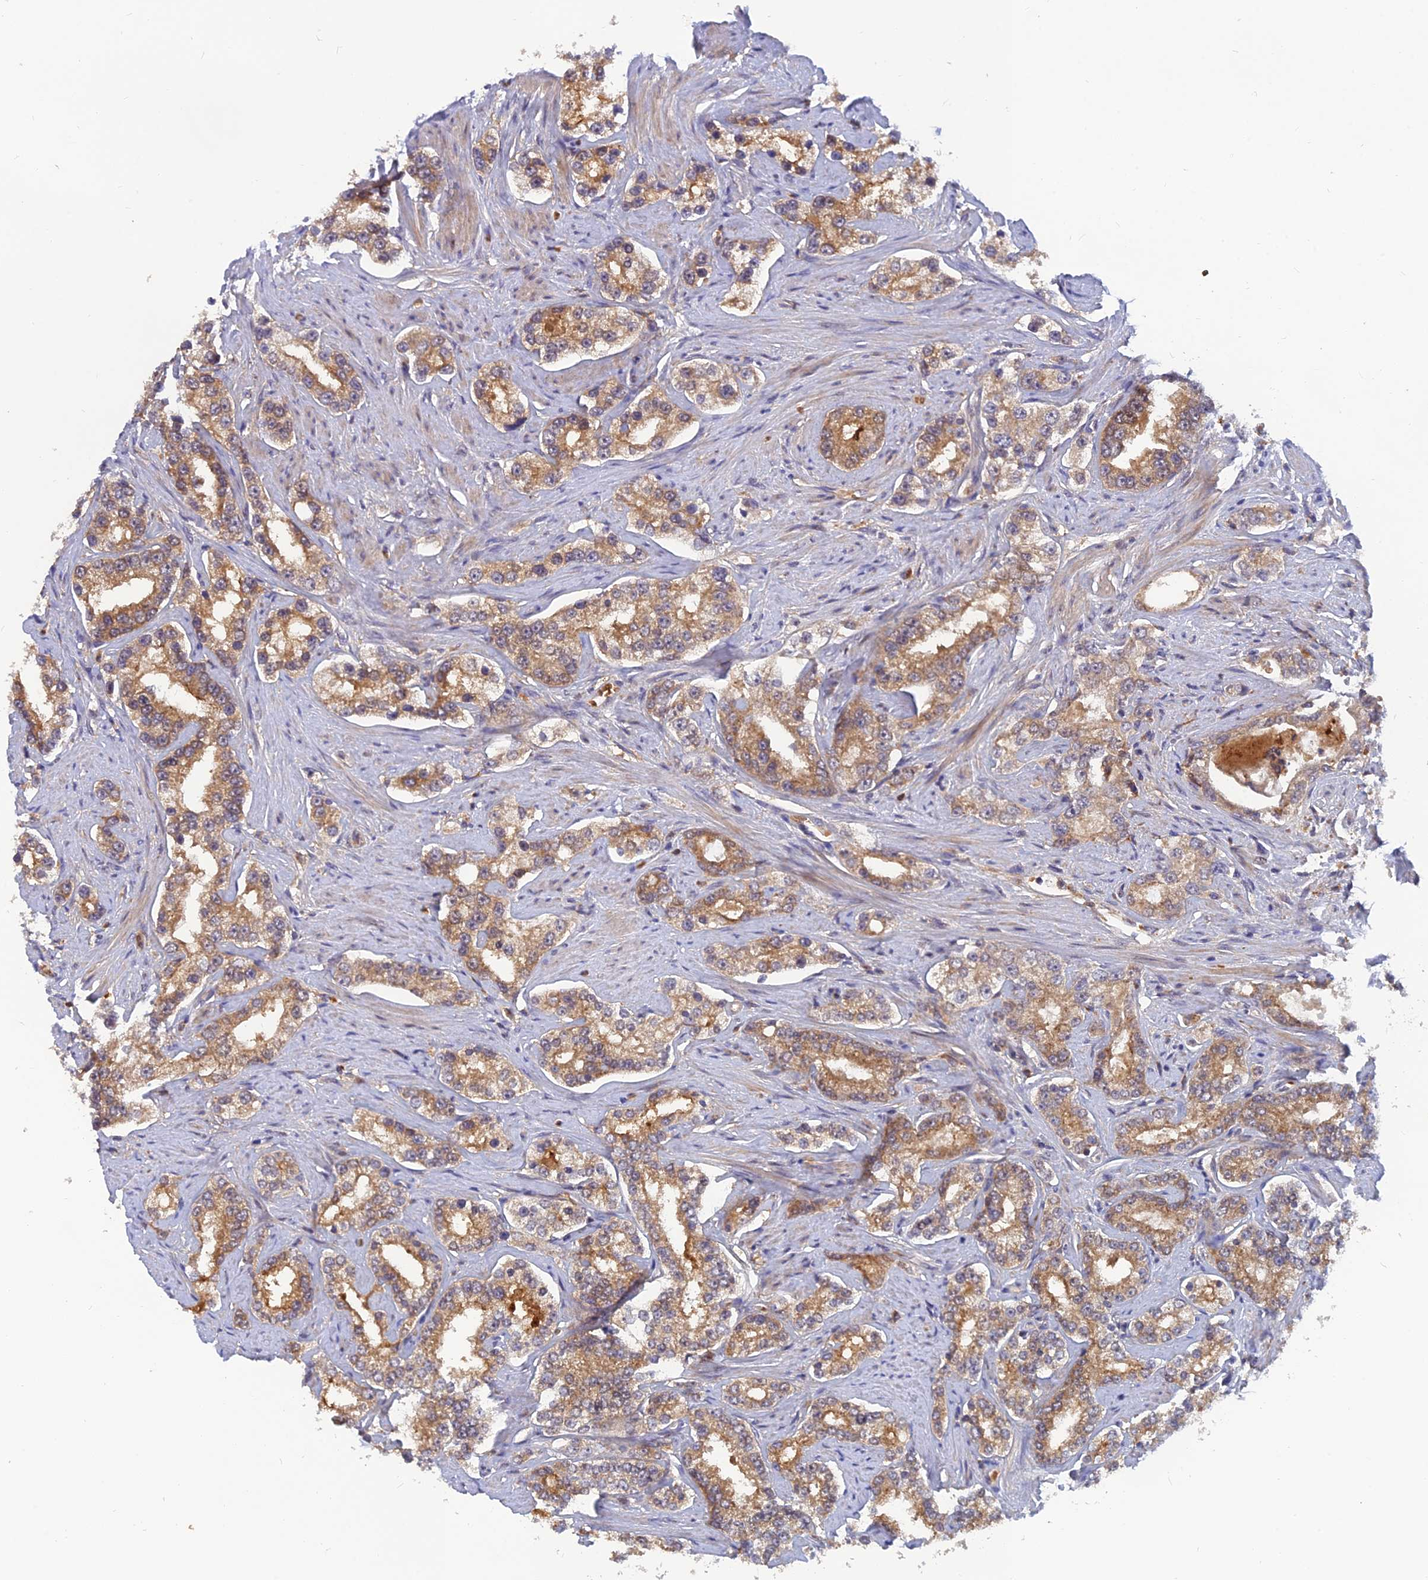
{"staining": {"intensity": "moderate", "quantity": ">75%", "location": "cytoplasmic/membranous"}, "tissue": "prostate cancer", "cell_type": "Tumor cells", "image_type": "cancer", "snomed": [{"axis": "morphology", "description": "Normal tissue, NOS"}, {"axis": "morphology", "description": "Adenocarcinoma, High grade"}, {"axis": "topography", "description": "Prostate"}], "caption": "Immunohistochemistry of adenocarcinoma (high-grade) (prostate) shows medium levels of moderate cytoplasmic/membranous expression in about >75% of tumor cells.", "gene": "FAM151B", "patient": {"sex": "male", "age": 83}}